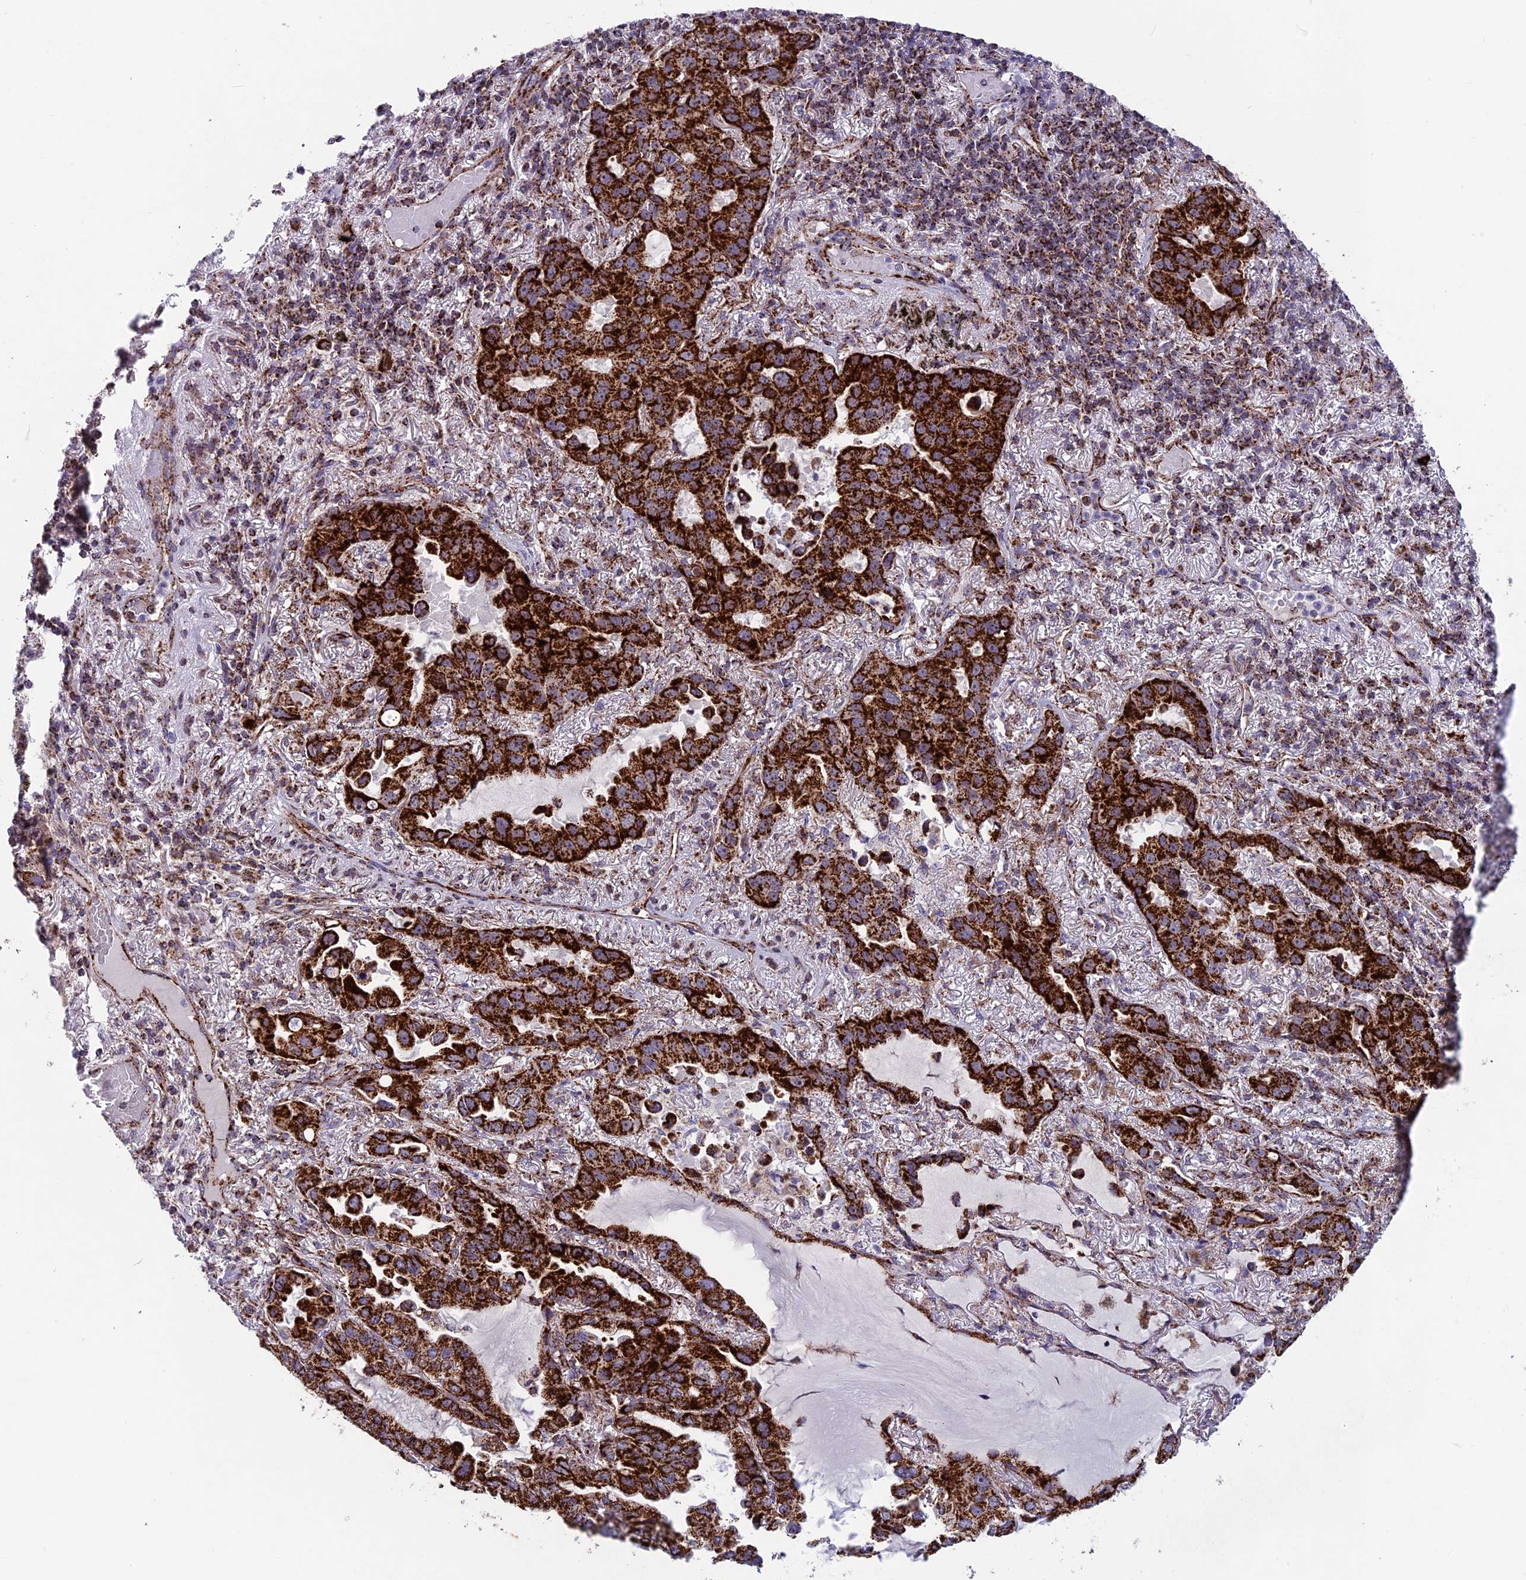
{"staining": {"intensity": "strong", "quantity": ">75%", "location": "cytoplasmic/membranous"}, "tissue": "lung cancer", "cell_type": "Tumor cells", "image_type": "cancer", "snomed": [{"axis": "morphology", "description": "Adenocarcinoma, NOS"}, {"axis": "topography", "description": "Lung"}], "caption": "Brown immunohistochemical staining in lung adenocarcinoma reveals strong cytoplasmic/membranous expression in about >75% of tumor cells. Using DAB (3,3'-diaminobenzidine) (brown) and hematoxylin (blue) stains, captured at high magnification using brightfield microscopy.", "gene": "MRPS18B", "patient": {"sex": "male", "age": 64}}